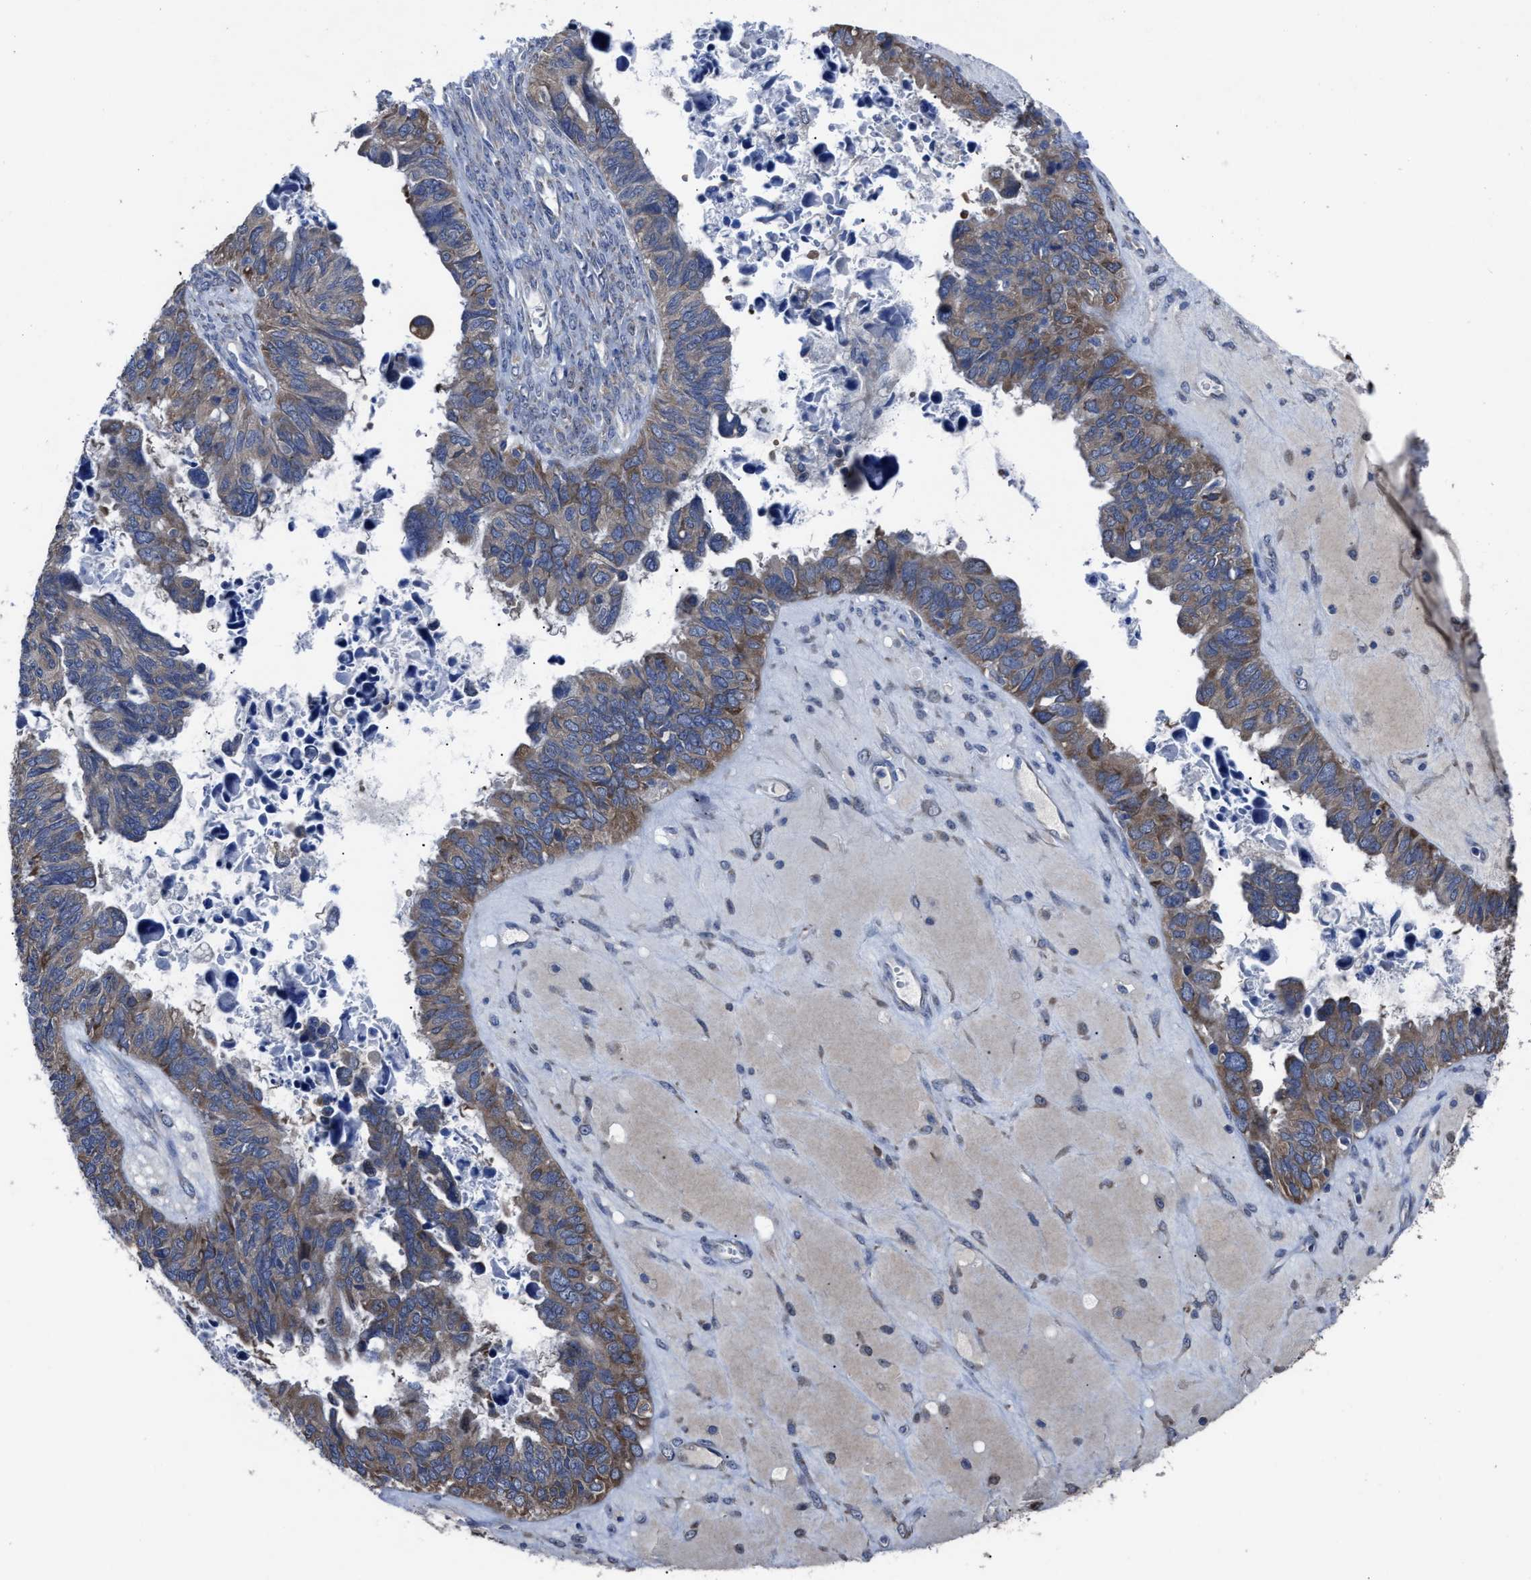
{"staining": {"intensity": "moderate", "quantity": "25%-75%", "location": "cytoplasmic/membranous"}, "tissue": "ovarian cancer", "cell_type": "Tumor cells", "image_type": "cancer", "snomed": [{"axis": "morphology", "description": "Cystadenocarcinoma, serous, NOS"}, {"axis": "topography", "description": "Ovary"}], "caption": "An immunohistochemistry photomicrograph of neoplastic tissue is shown. Protein staining in brown highlights moderate cytoplasmic/membranous positivity in ovarian cancer (serous cystadenocarcinoma) within tumor cells.", "gene": "UPF1", "patient": {"sex": "female", "age": 79}}